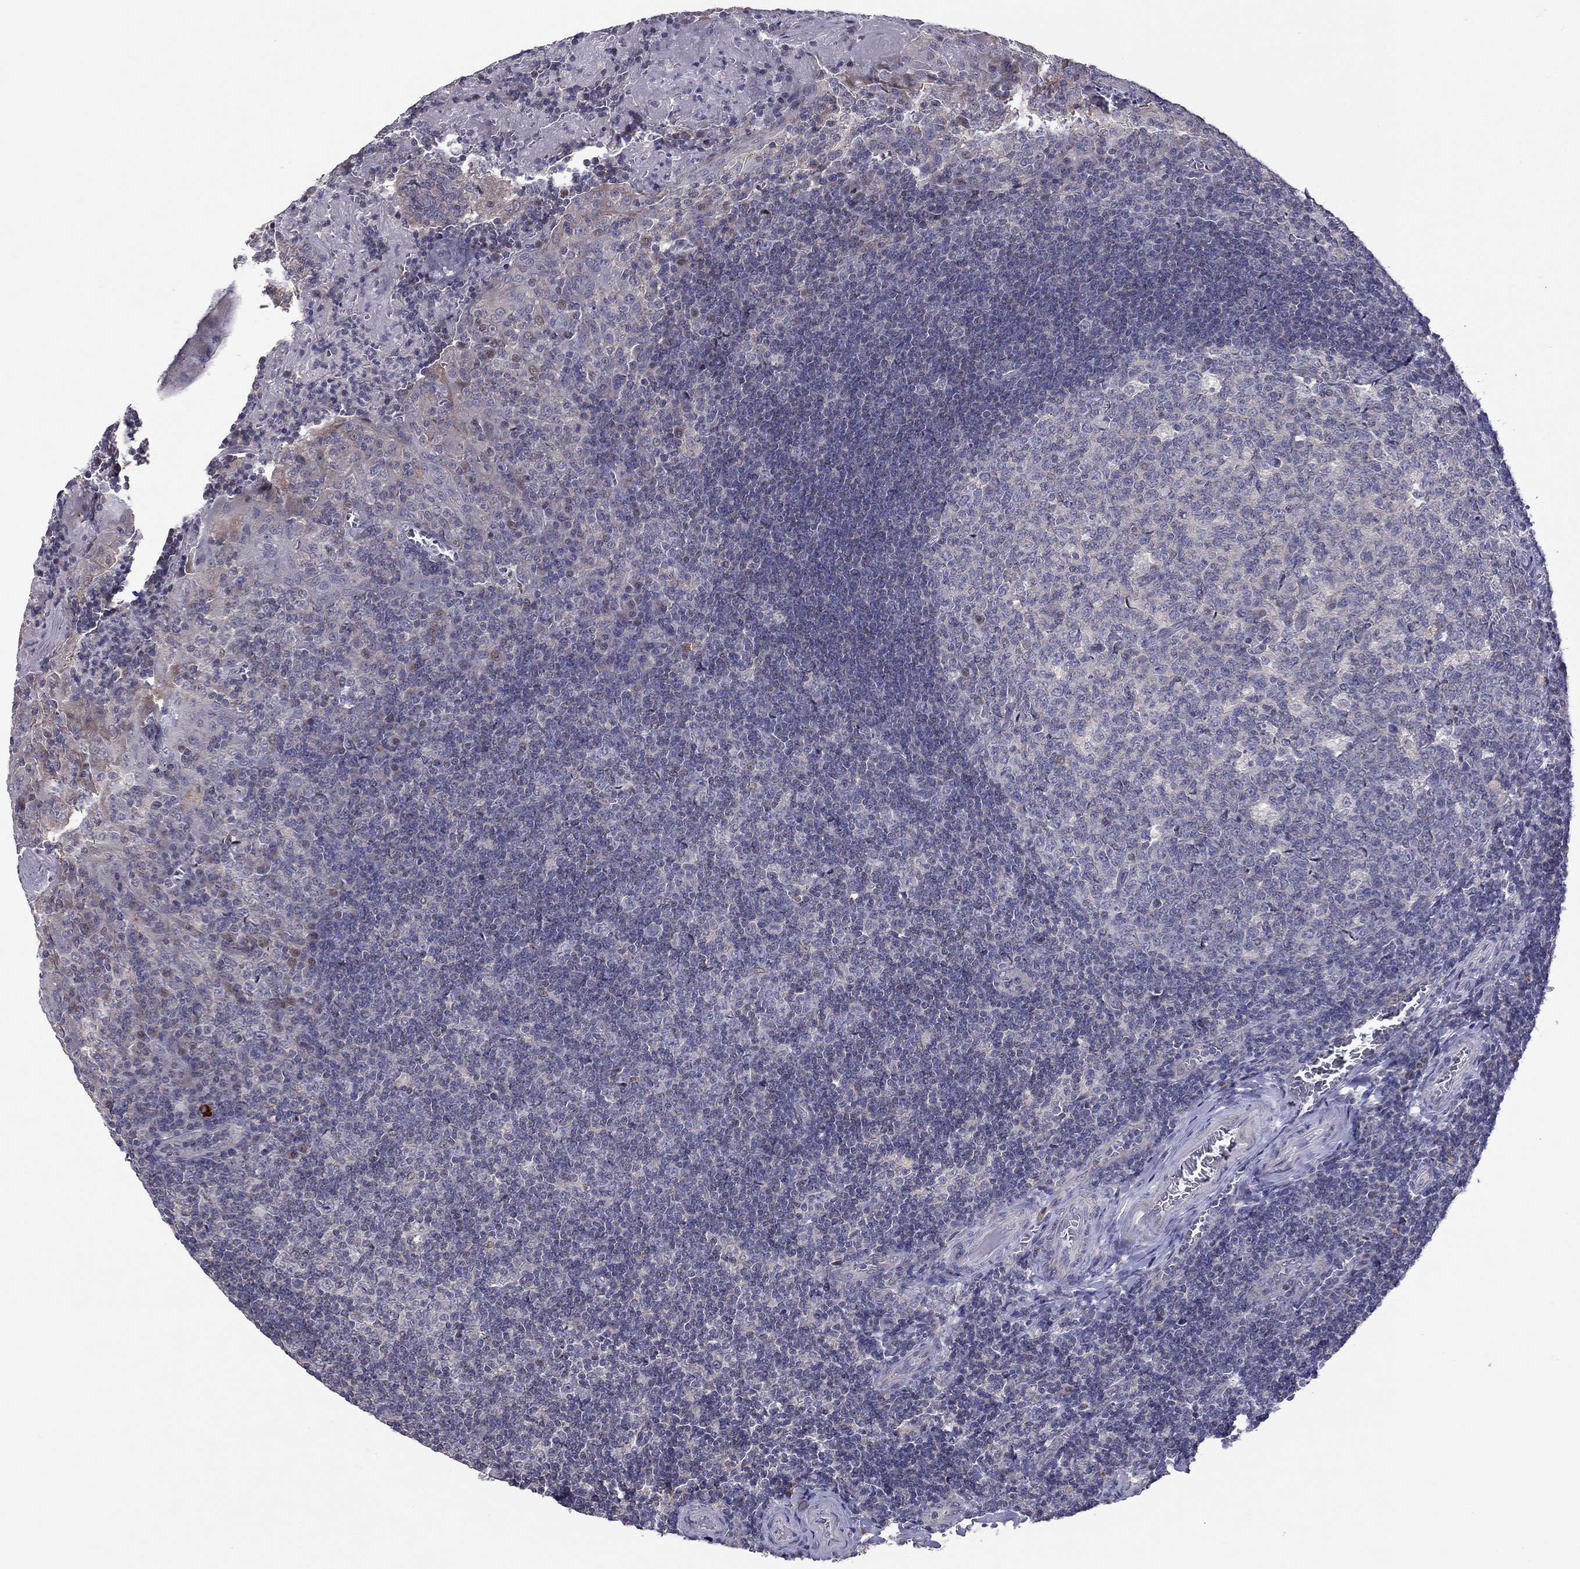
{"staining": {"intensity": "negative", "quantity": "none", "location": "none"}, "tissue": "tonsil", "cell_type": "Germinal center cells", "image_type": "normal", "snomed": [{"axis": "morphology", "description": "Normal tissue, NOS"}, {"axis": "topography", "description": "Tonsil"}], "caption": "Immunohistochemical staining of unremarkable human tonsil exhibits no significant positivity in germinal center cells. (Immunohistochemistry (ihc), brightfield microscopy, high magnification).", "gene": "SYTL2", "patient": {"sex": "female", "age": 12}}